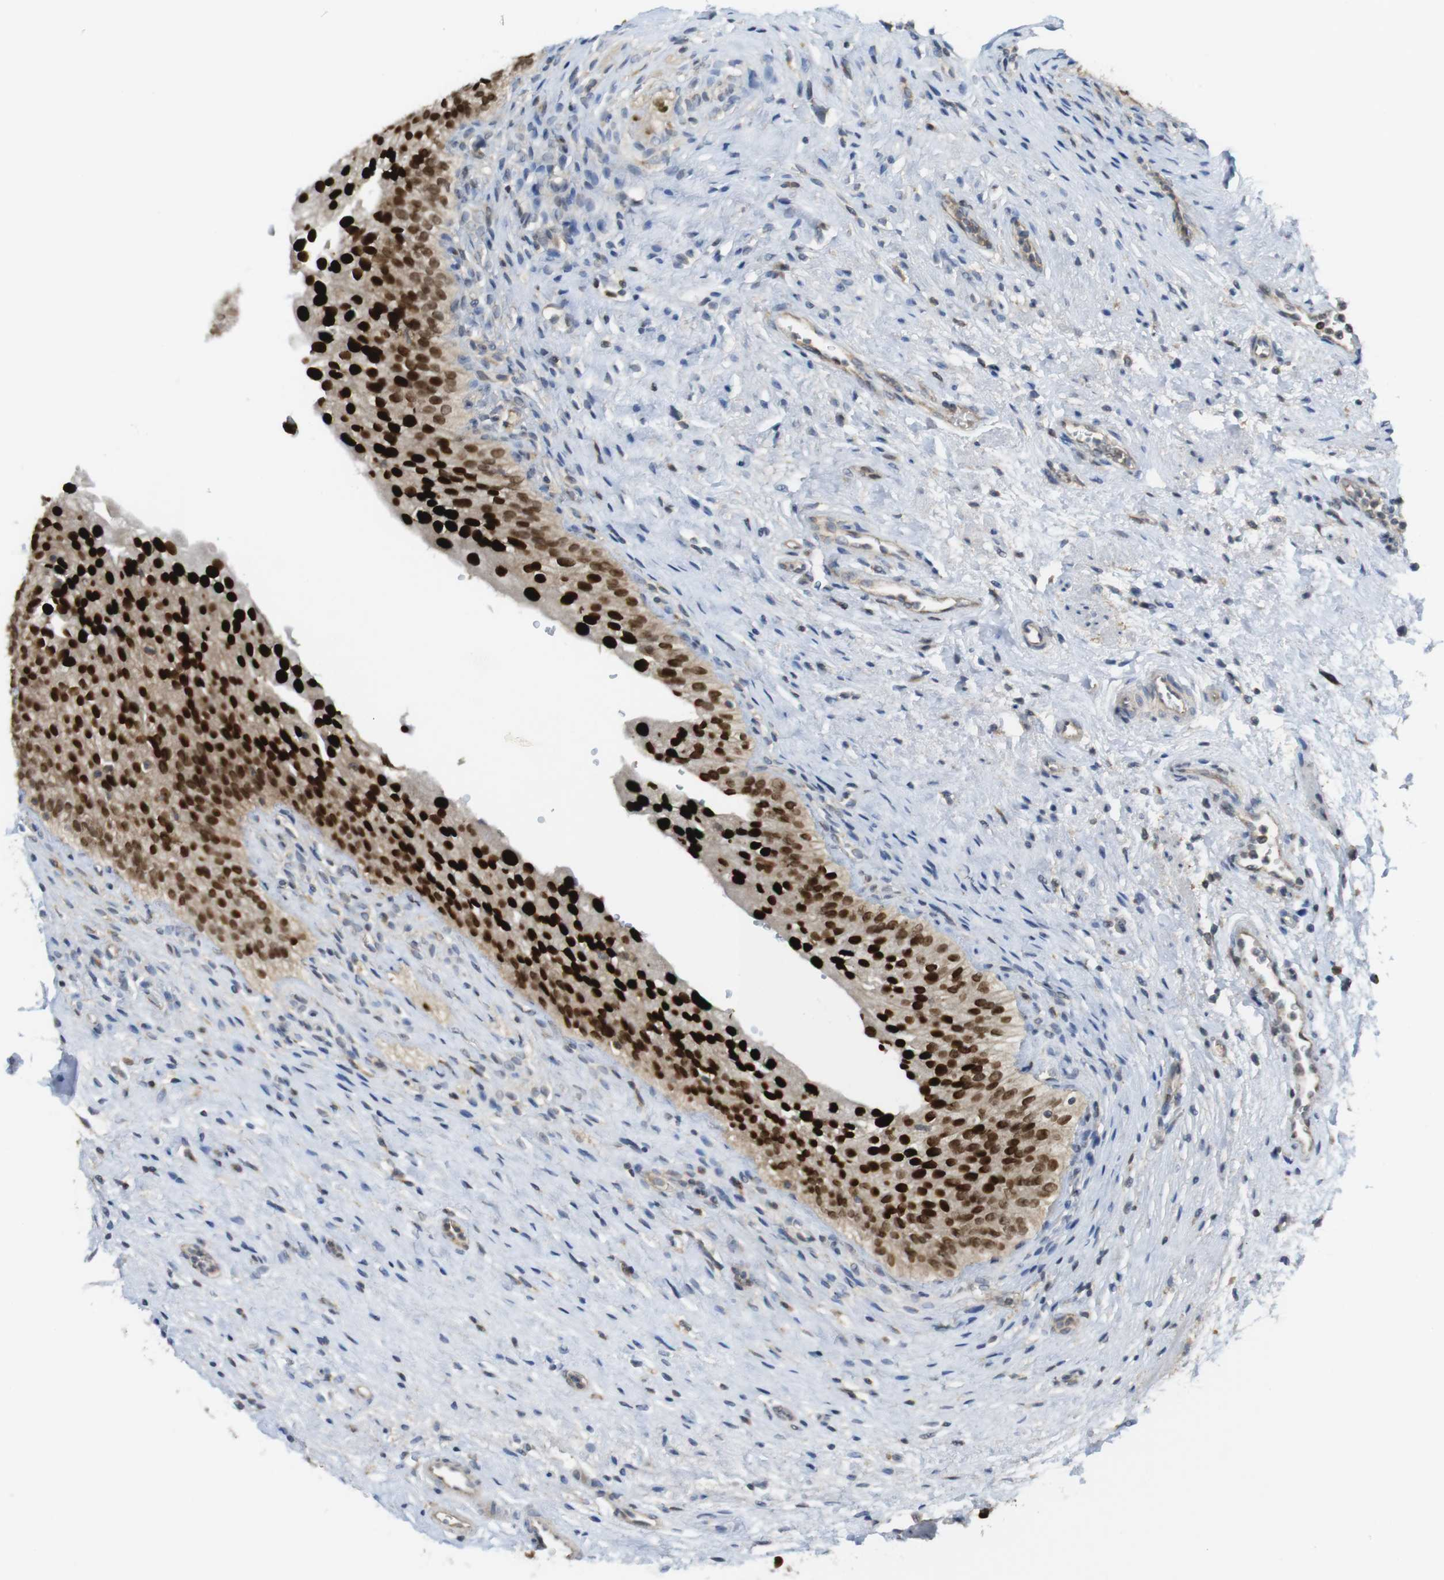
{"staining": {"intensity": "strong", "quantity": ">75%", "location": "nuclear"}, "tissue": "urinary bladder", "cell_type": "Urothelial cells", "image_type": "normal", "snomed": [{"axis": "morphology", "description": "Normal tissue, NOS"}, {"axis": "morphology", "description": "Urothelial carcinoma, High grade"}, {"axis": "topography", "description": "Urinary bladder"}], "caption": "Immunohistochemistry (IHC) image of unremarkable urinary bladder stained for a protein (brown), which demonstrates high levels of strong nuclear expression in approximately >75% of urothelial cells.", "gene": "RCC1", "patient": {"sex": "male", "age": 46}}